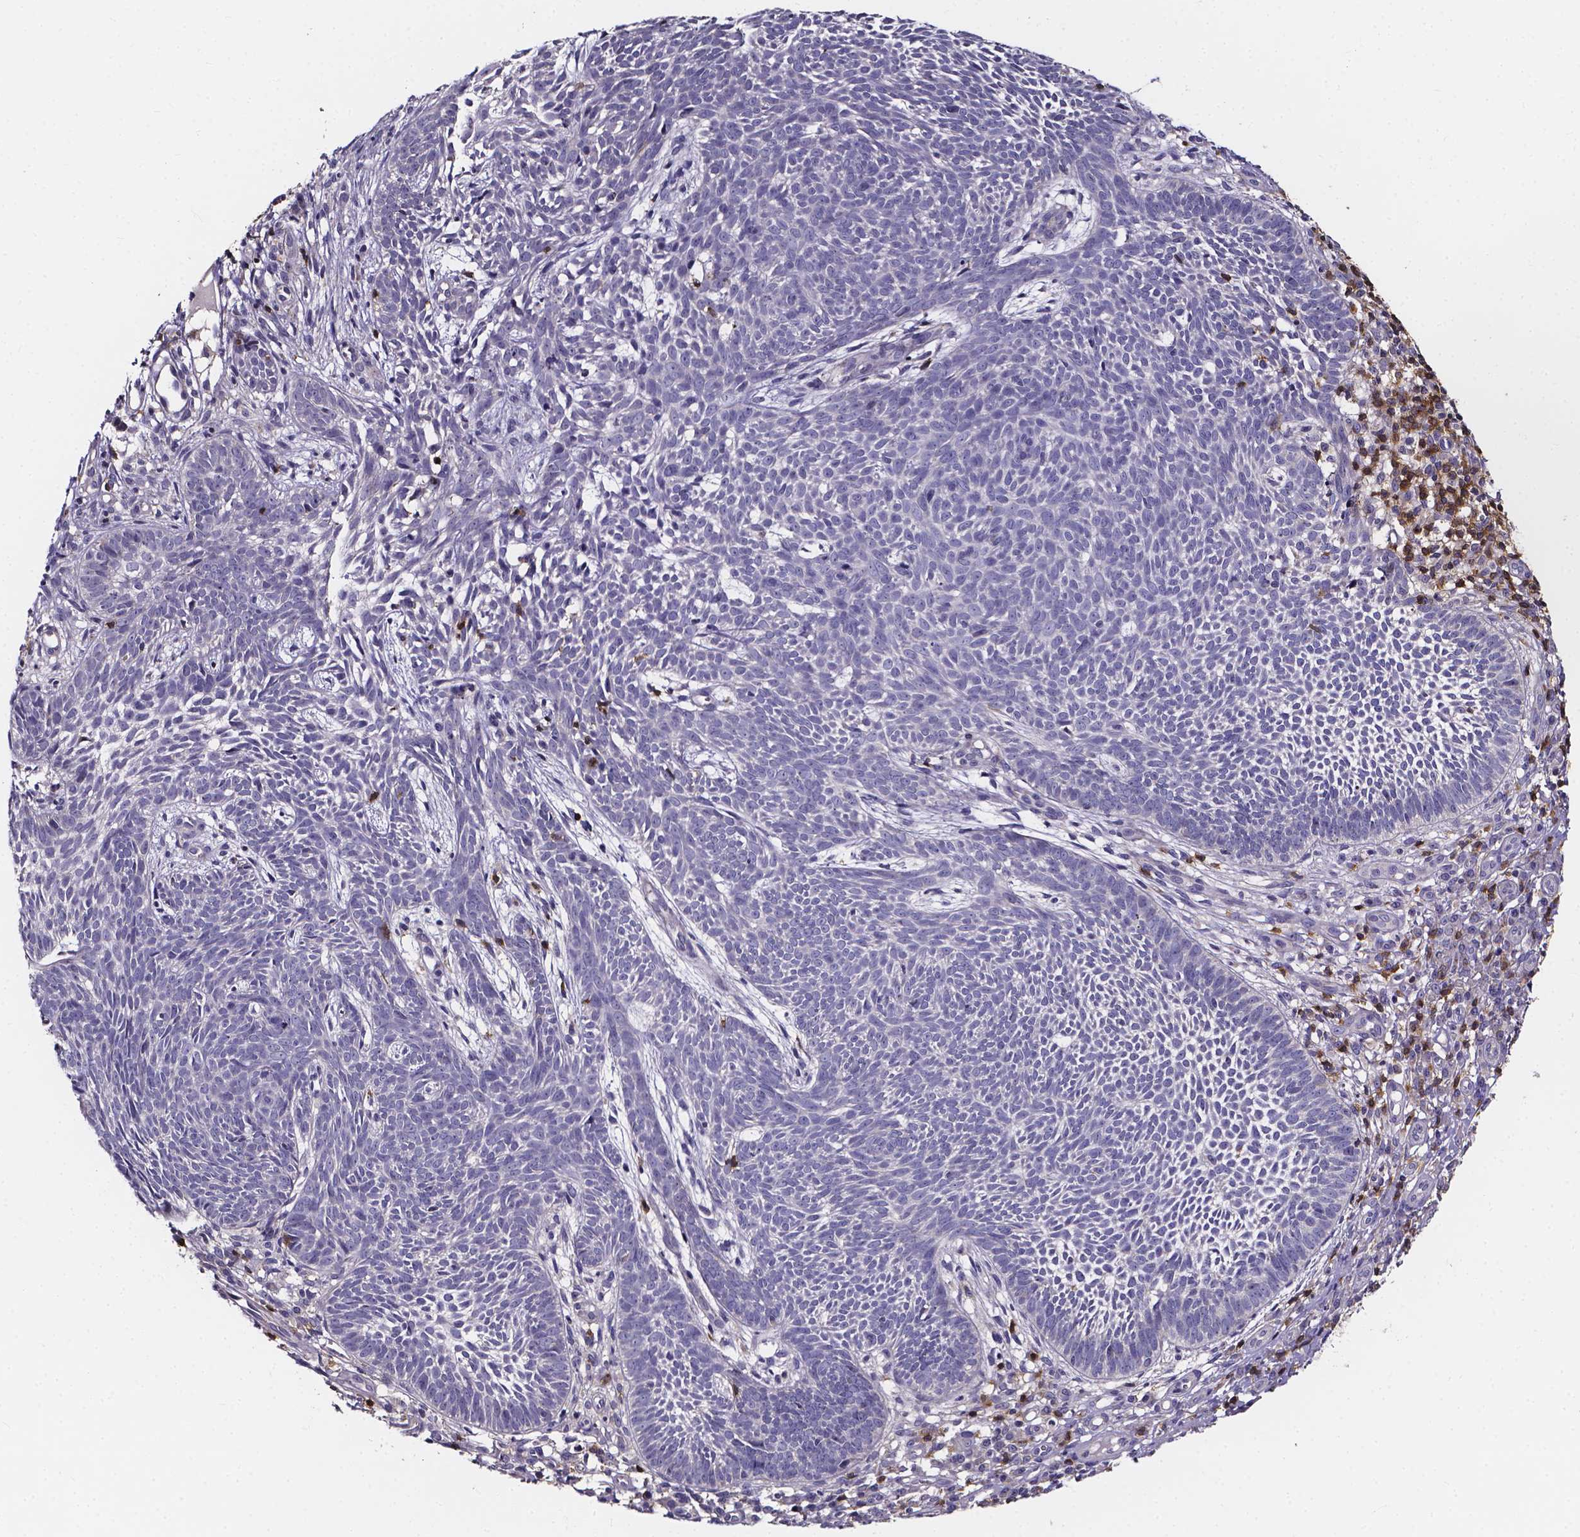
{"staining": {"intensity": "negative", "quantity": "none", "location": "none"}, "tissue": "skin cancer", "cell_type": "Tumor cells", "image_type": "cancer", "snomed": [{"axis": "morphology", "description": "Basal cell carcinoma"}, {"axis": "topography", "description": "Skin"}], "caption": "This histopathology image is of skin cancer stained with immunohistochemistry (IHC) to label a protein in brown with the nuclei are counter-stained blue. There is no expression in tumor cells.", "gene": "THEMIS", "patient": {"sex": "male", "age": 59}}